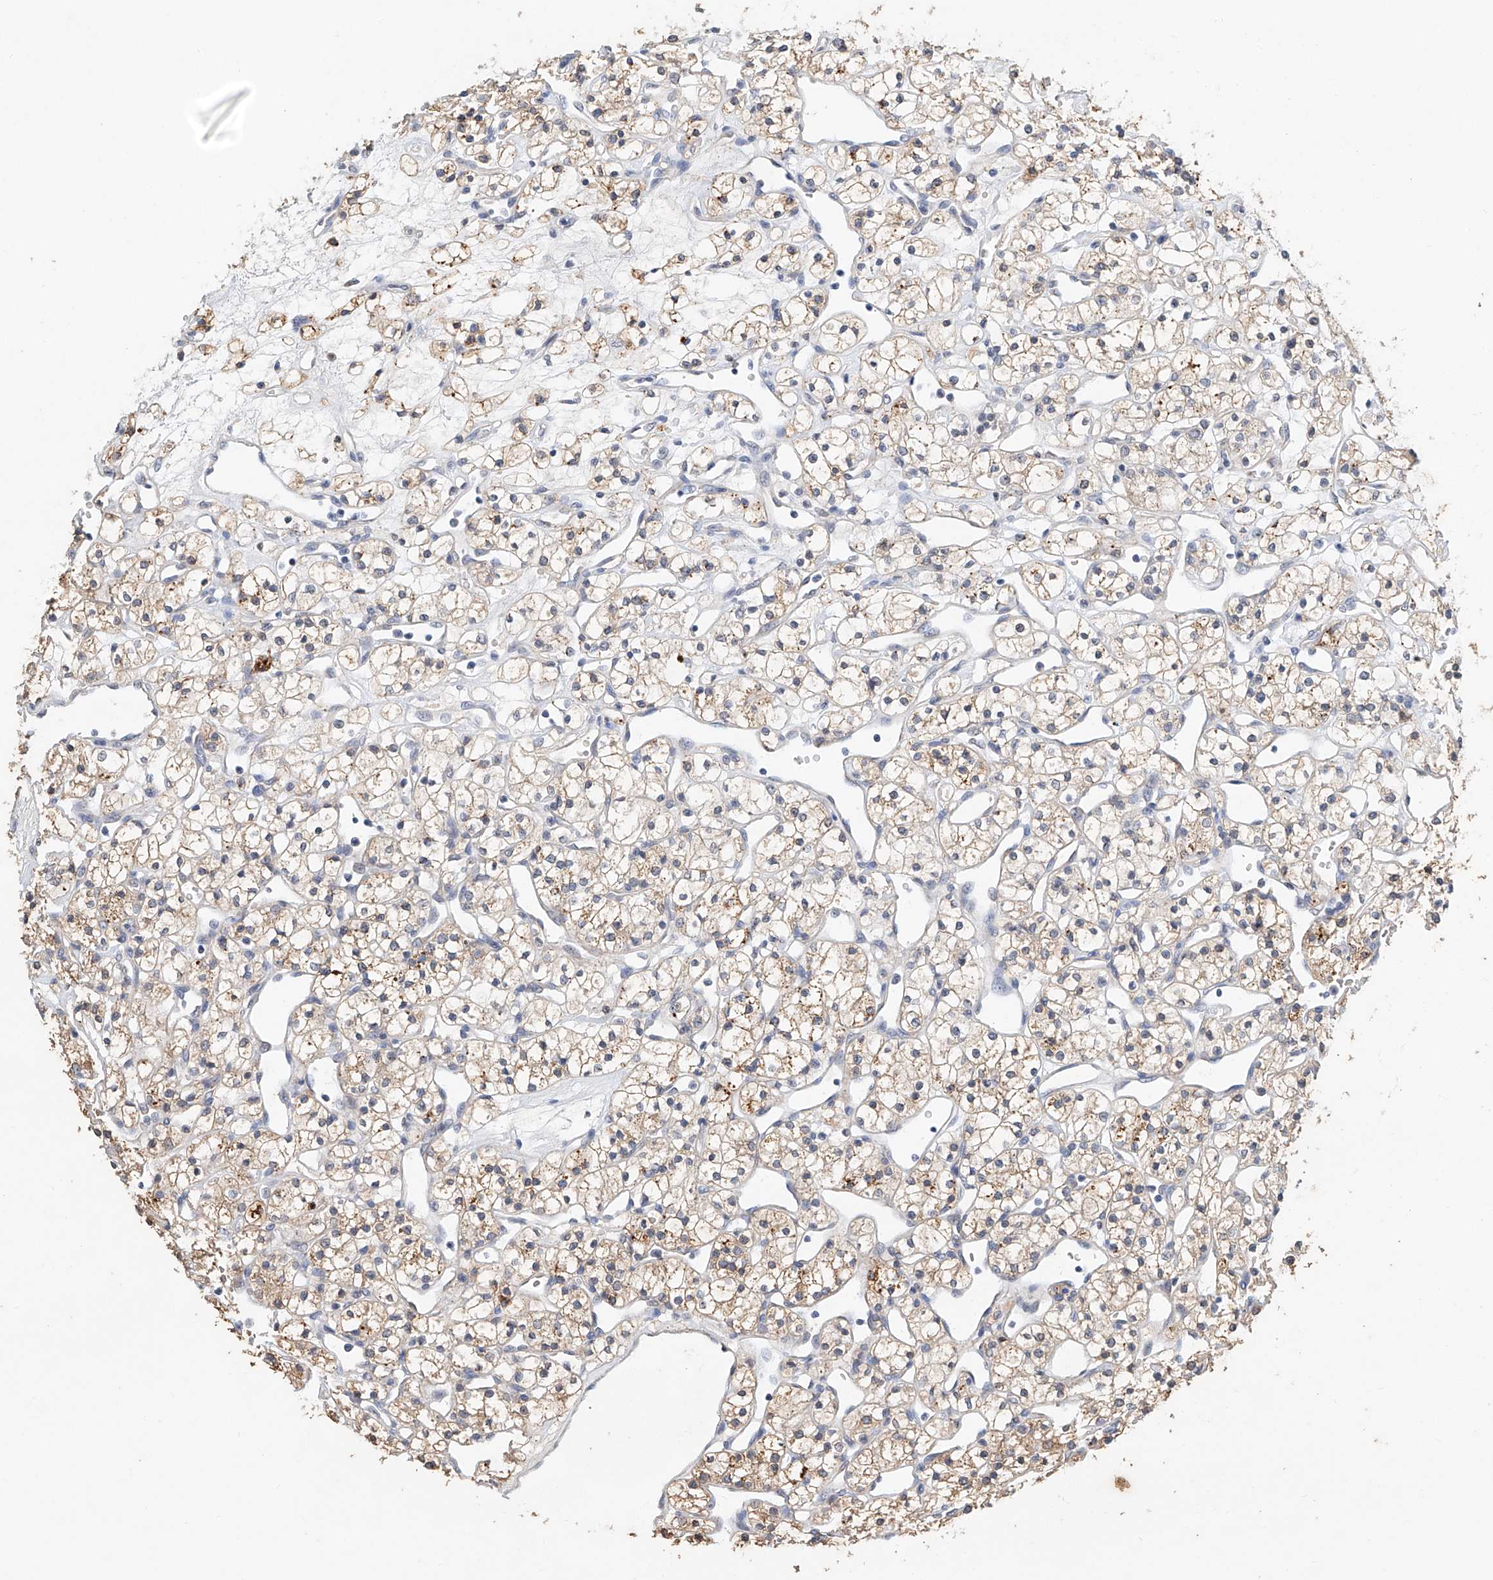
{"staining": {"intensity": "weak", "quantity": ">75%", "location": "cytoplasmic/membranous"}, "tissue": "renal cancer", "cell_type": "Tumor cells", "image_type": "cancer", "snomed": [{"axis": "morphology", "description": "Adenocarcinoma, NOS"}, {"axis": "topography", "description": "Kidney"}], "caption": "Immunohistochemical staining of human renal adenocarcinoma displays low levels of weak cytoplasmic/membranous protein positivity in approximately >75% of tumor cells. The staining was performed using DAB (3,3'-diaminobenzidine), with brown indicating positive protein expression. Nuclei are stained blue with hematoxylin.", "gene": "CTDP1", "patient": {"sex": "female", "age": 60}}